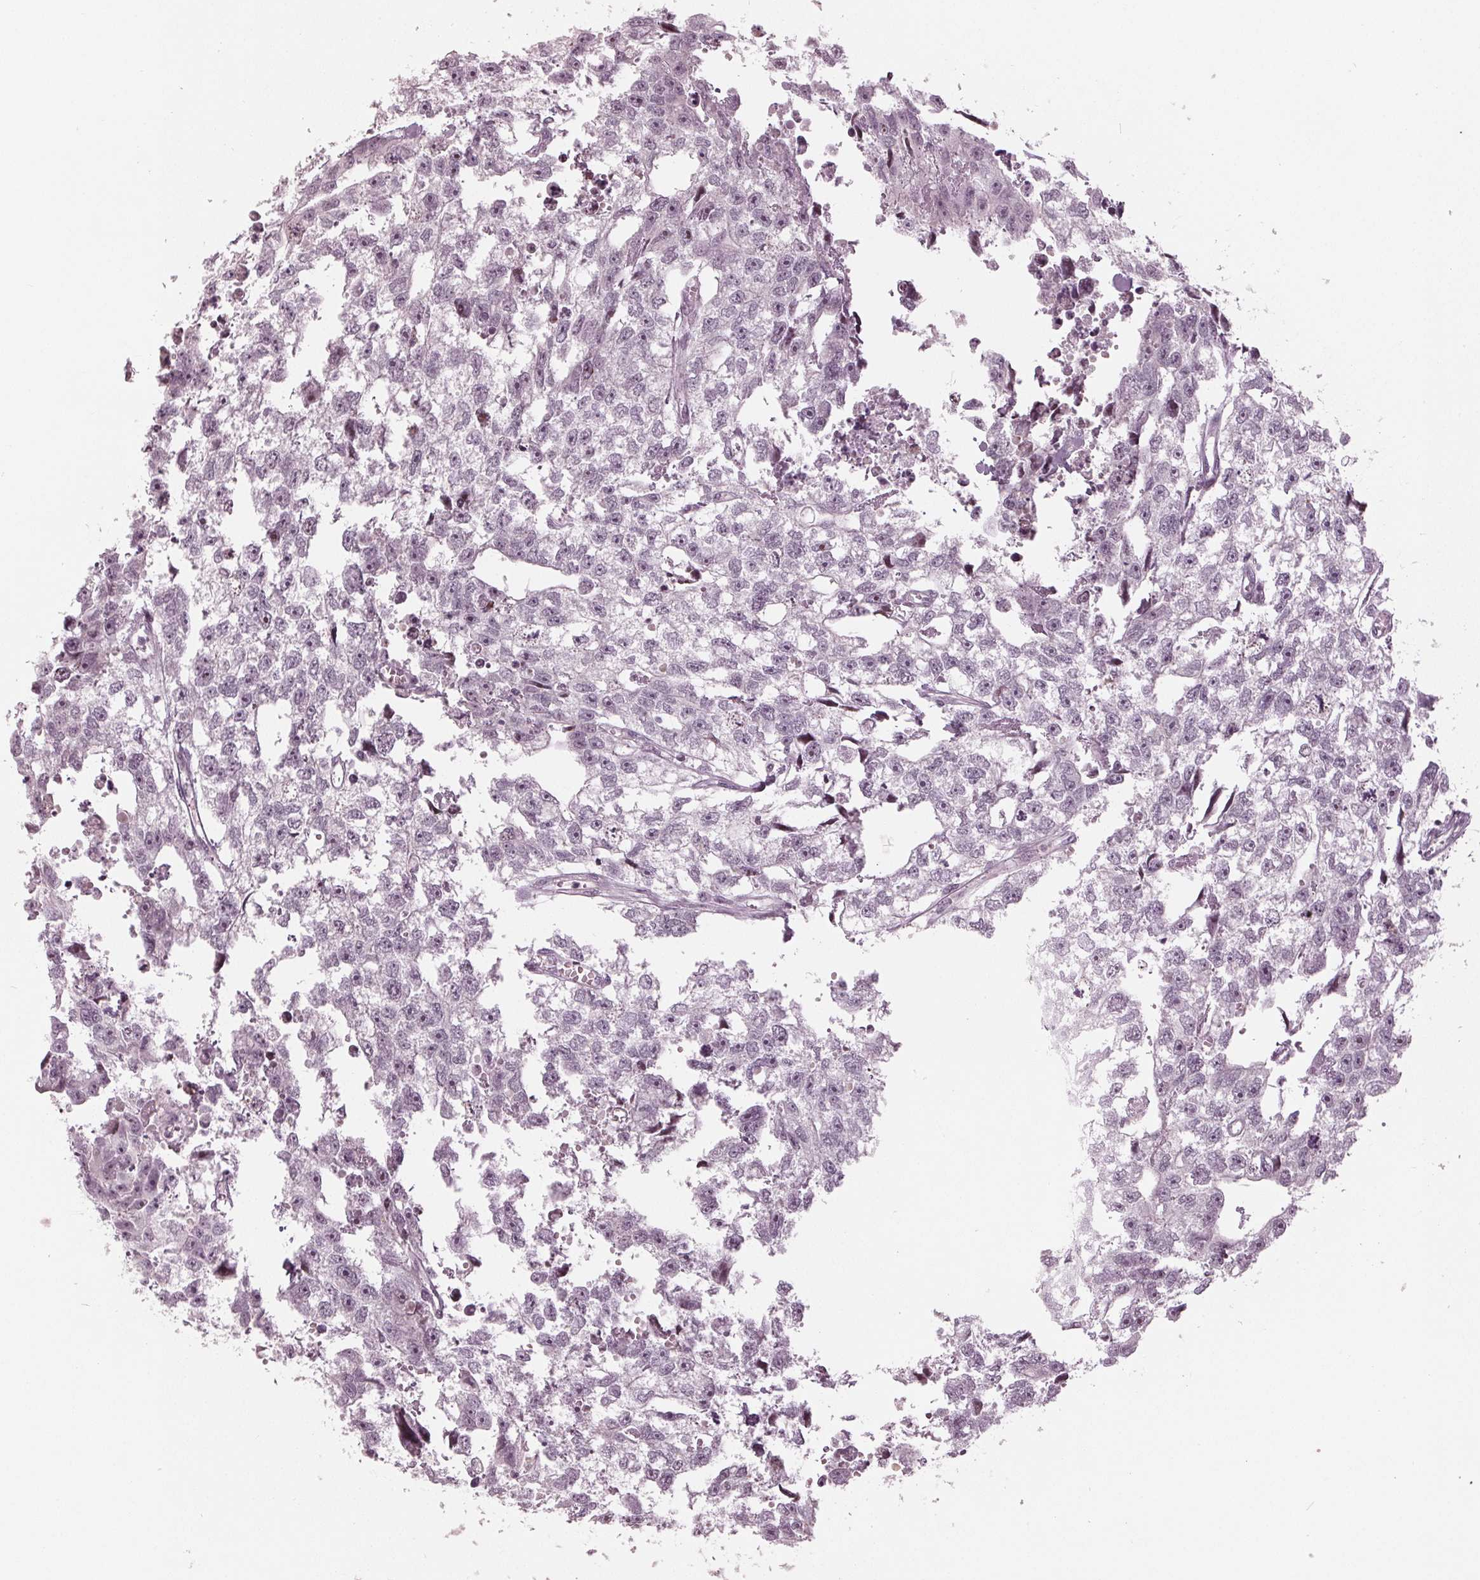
{"staining": {"intensity": "negative", "quantity": "none", "location": "none"}, "tissue": "testis cancer", "cell_type": "Tumor cells", "image_type": "cancer", "snomed": [{"axis": "morphology", "description": "Carcinoma, Embryonal, NOS"}, {"axis": "morphology", "description": "Teratoma, malignant, NOS"}, {"axis": "topography", "description": "Testis"}], "caption": "This is an immunohistochemistry (IHC) image of testis cancer. There is no expression in tumor cells.", "gene": "ADPRHL1", "patient": {"sex": "male", "age": 44}}